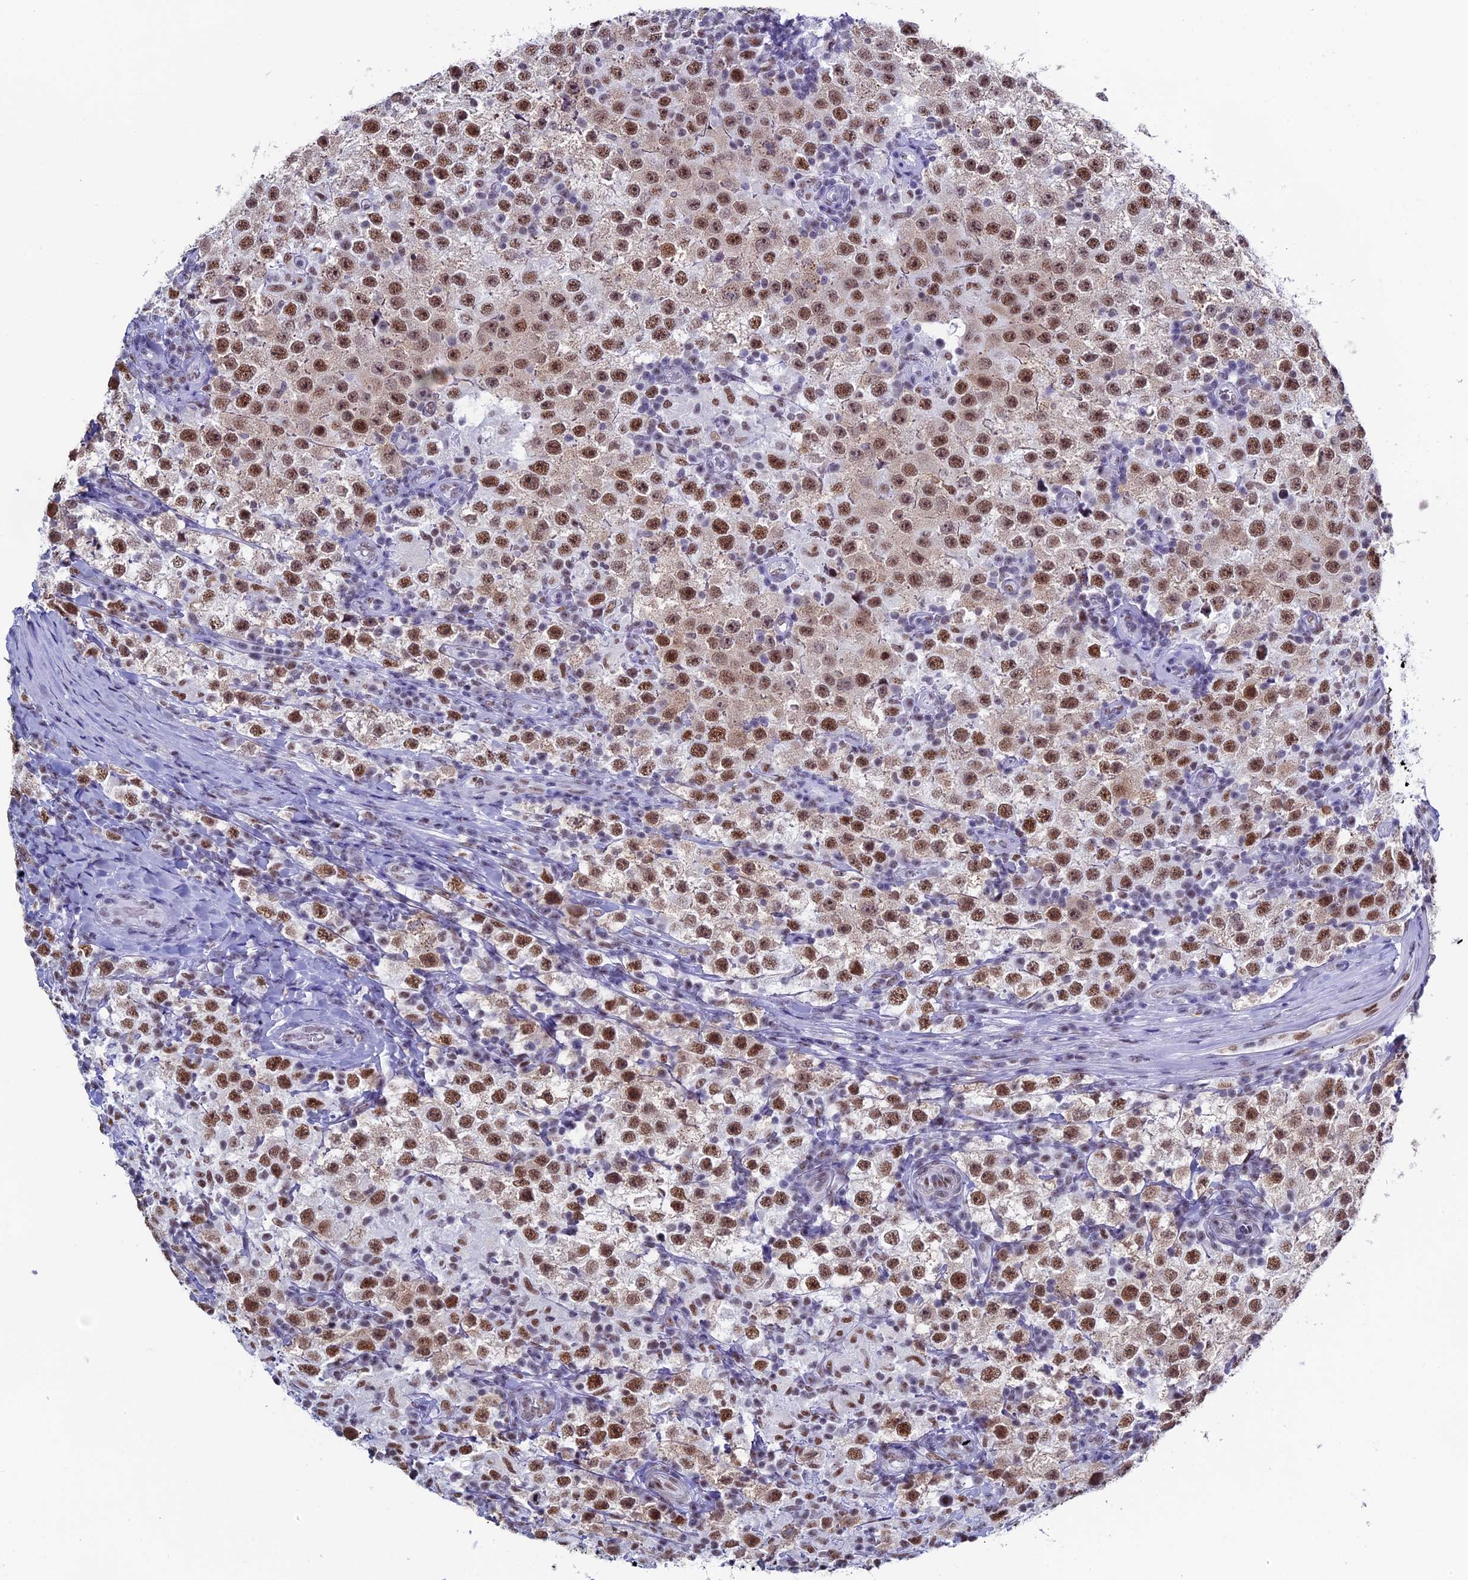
{"staining": {"intensity": "moderate", "quantity": ">75%", "location": "nuclear"}, "tissue": "testis cancer", "cell_type": "Tumor cells", "image_type": "cancer", "snomed": [{"axis": "morphology", "description": "Normal tissue, NOS"}, {"axis": "morphology", "description": "Urothelial carcinoma, High grade"}, {"axis": "morphology", "description": "Seminoma, NOS"}, {"axis": "morphology", "description": "Carcinoma, Embryonal, NOS"}, {"axis": "topography", "description": "Urinary bladder"}, {"axis": "topography", "description": "Testis"}], "caption": "This is an image of immunohistochemistry (IHC) staining of seminoma (testis), which shows moderate staining in the nuclear of tumor cells.", "gene": "CD2BP2", "patient": {"sex": "male", "age": 41}}